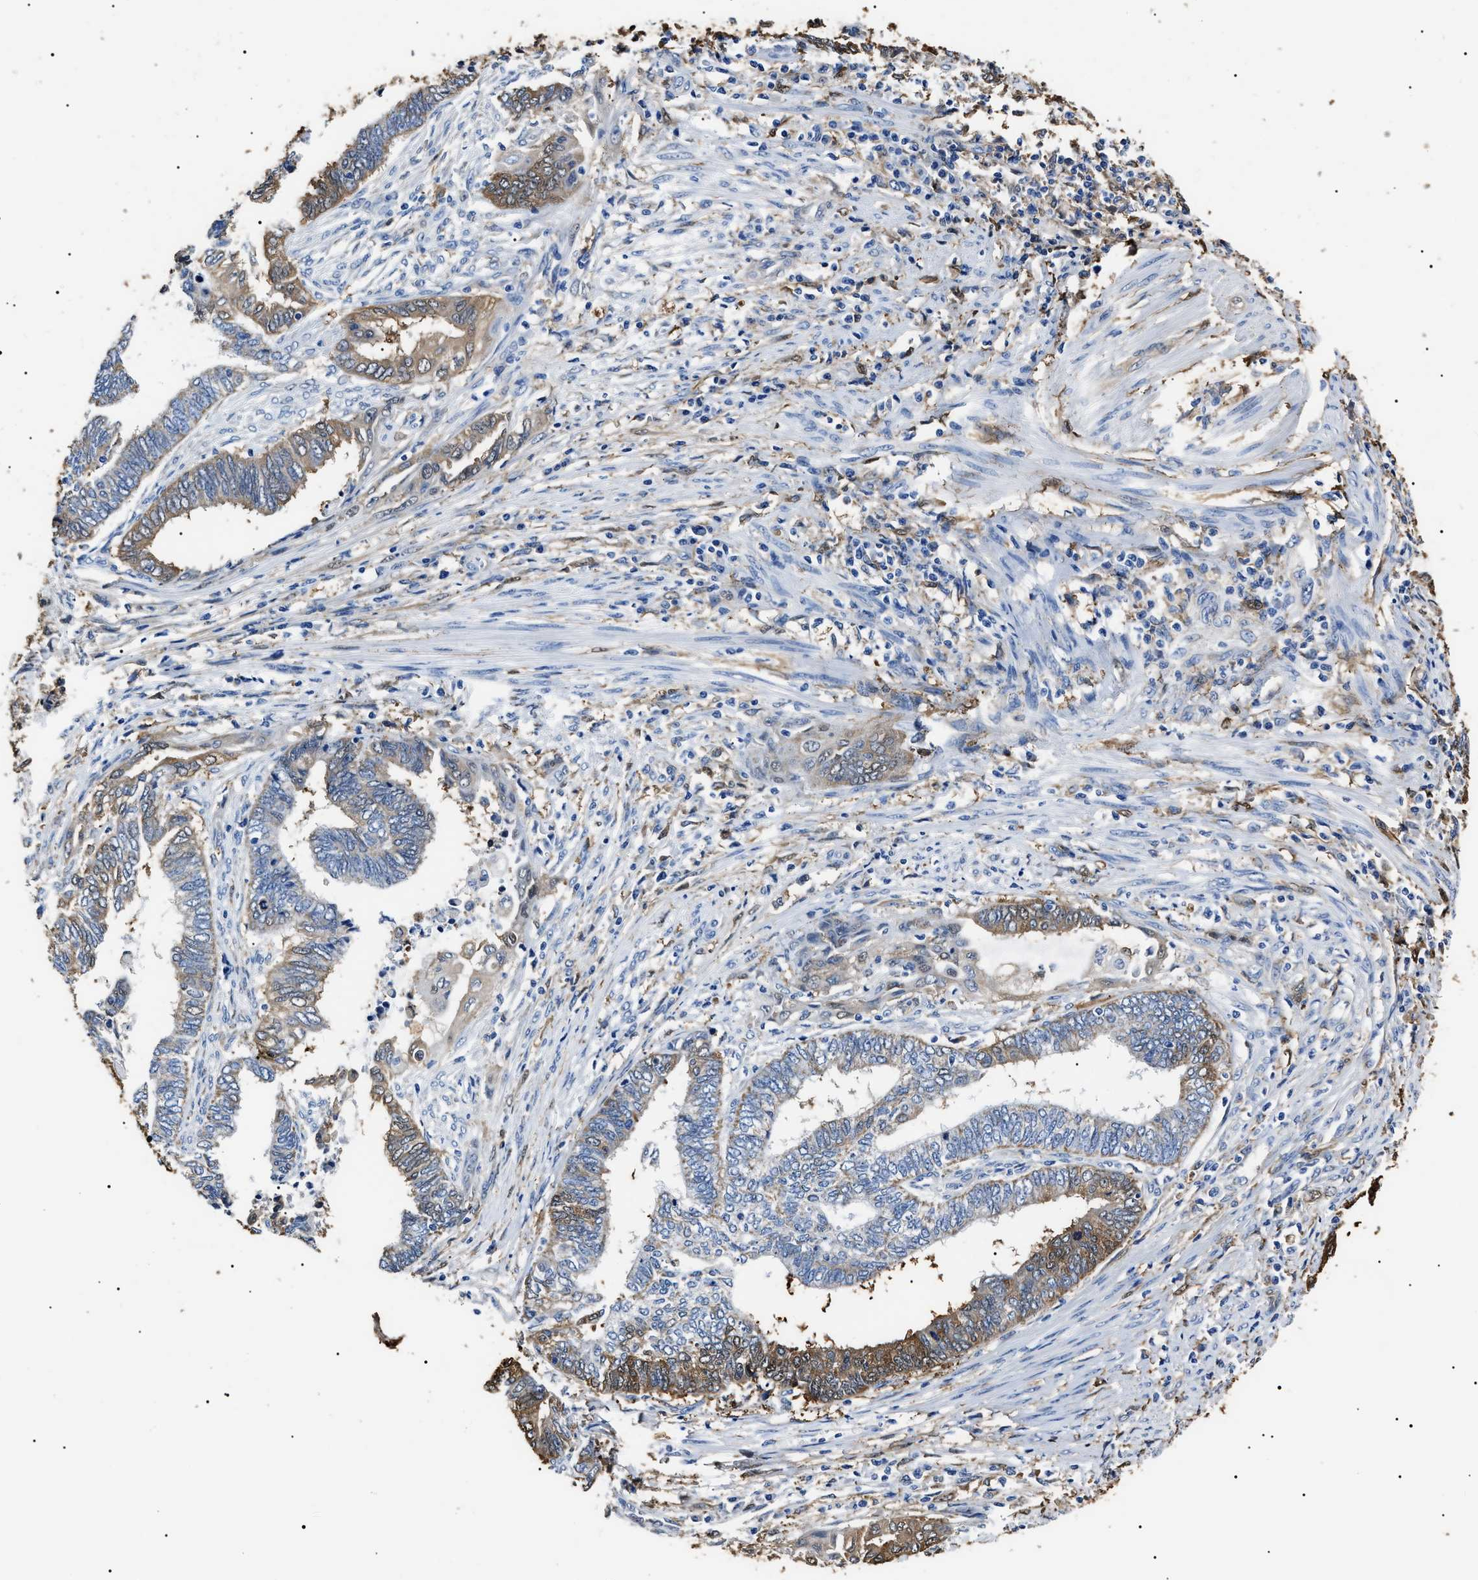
{"staining": {"intensity": "moderate", "quantity": "<25%", "location": "cytoplasmic/membranous"}, "tissue": "endometrial cancer", "cell_type": "Tumor cells", "image_type": "cancer", "snomed": [{"axis": "morphology", "description": "Adenocarcinoma, NOS"}, {"axis": "topography", "description": "Uterus"}, {"axis": "topography", "description": "Endometrium"}], "caption": "This histopathology image reveals immunohistochemistry (IHC) staining of endometrial adenocarcinoma, with low moderate cytoplasmic/membranous staining in about <25% of tumor cells.", "gene": "ALDH1A1", "patient": {"sex": "female", "age": 70}}